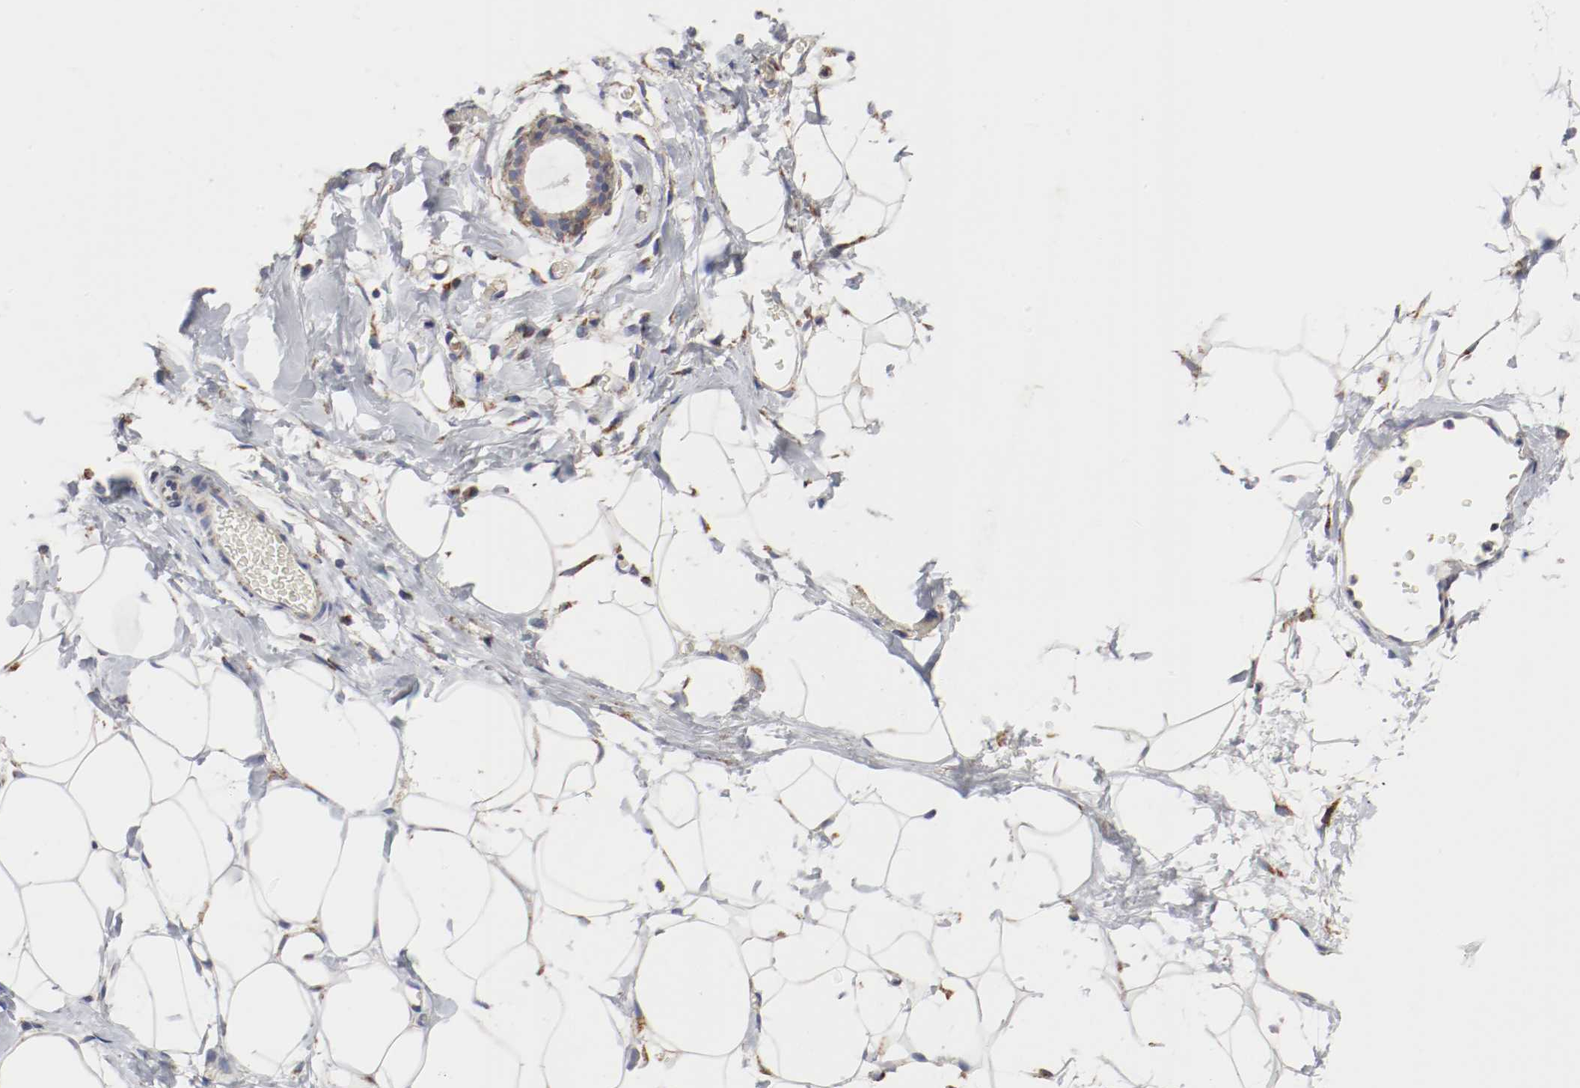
{"staining": {"intensity": "weak", "quantity": "25%-75%", "location": "cytoplasmic/membranous"}, "tissue": "adipose tissue", "cell_type": "Adipocytes", "image_type": "normal", "snomed": [{"axis": "morphology", "description": "Normal tissue, NOS"}, {"axis": "topography", "description": "Breast"}, {"axis": "topography", "description": "Soft tissue"}], "caption": "Adipose tissue stained with immunohistochemistry (IHC) reveals weak cytoplasmic/membranous positivity in about 25%-75% of adipocytes. (DAB (3,3'-diaminobenzidine) IHC, brown staining for protein, blue staining for nuclei).", "gene": "AFG3L2", "patient": {"sex": "female", "age": 25}}